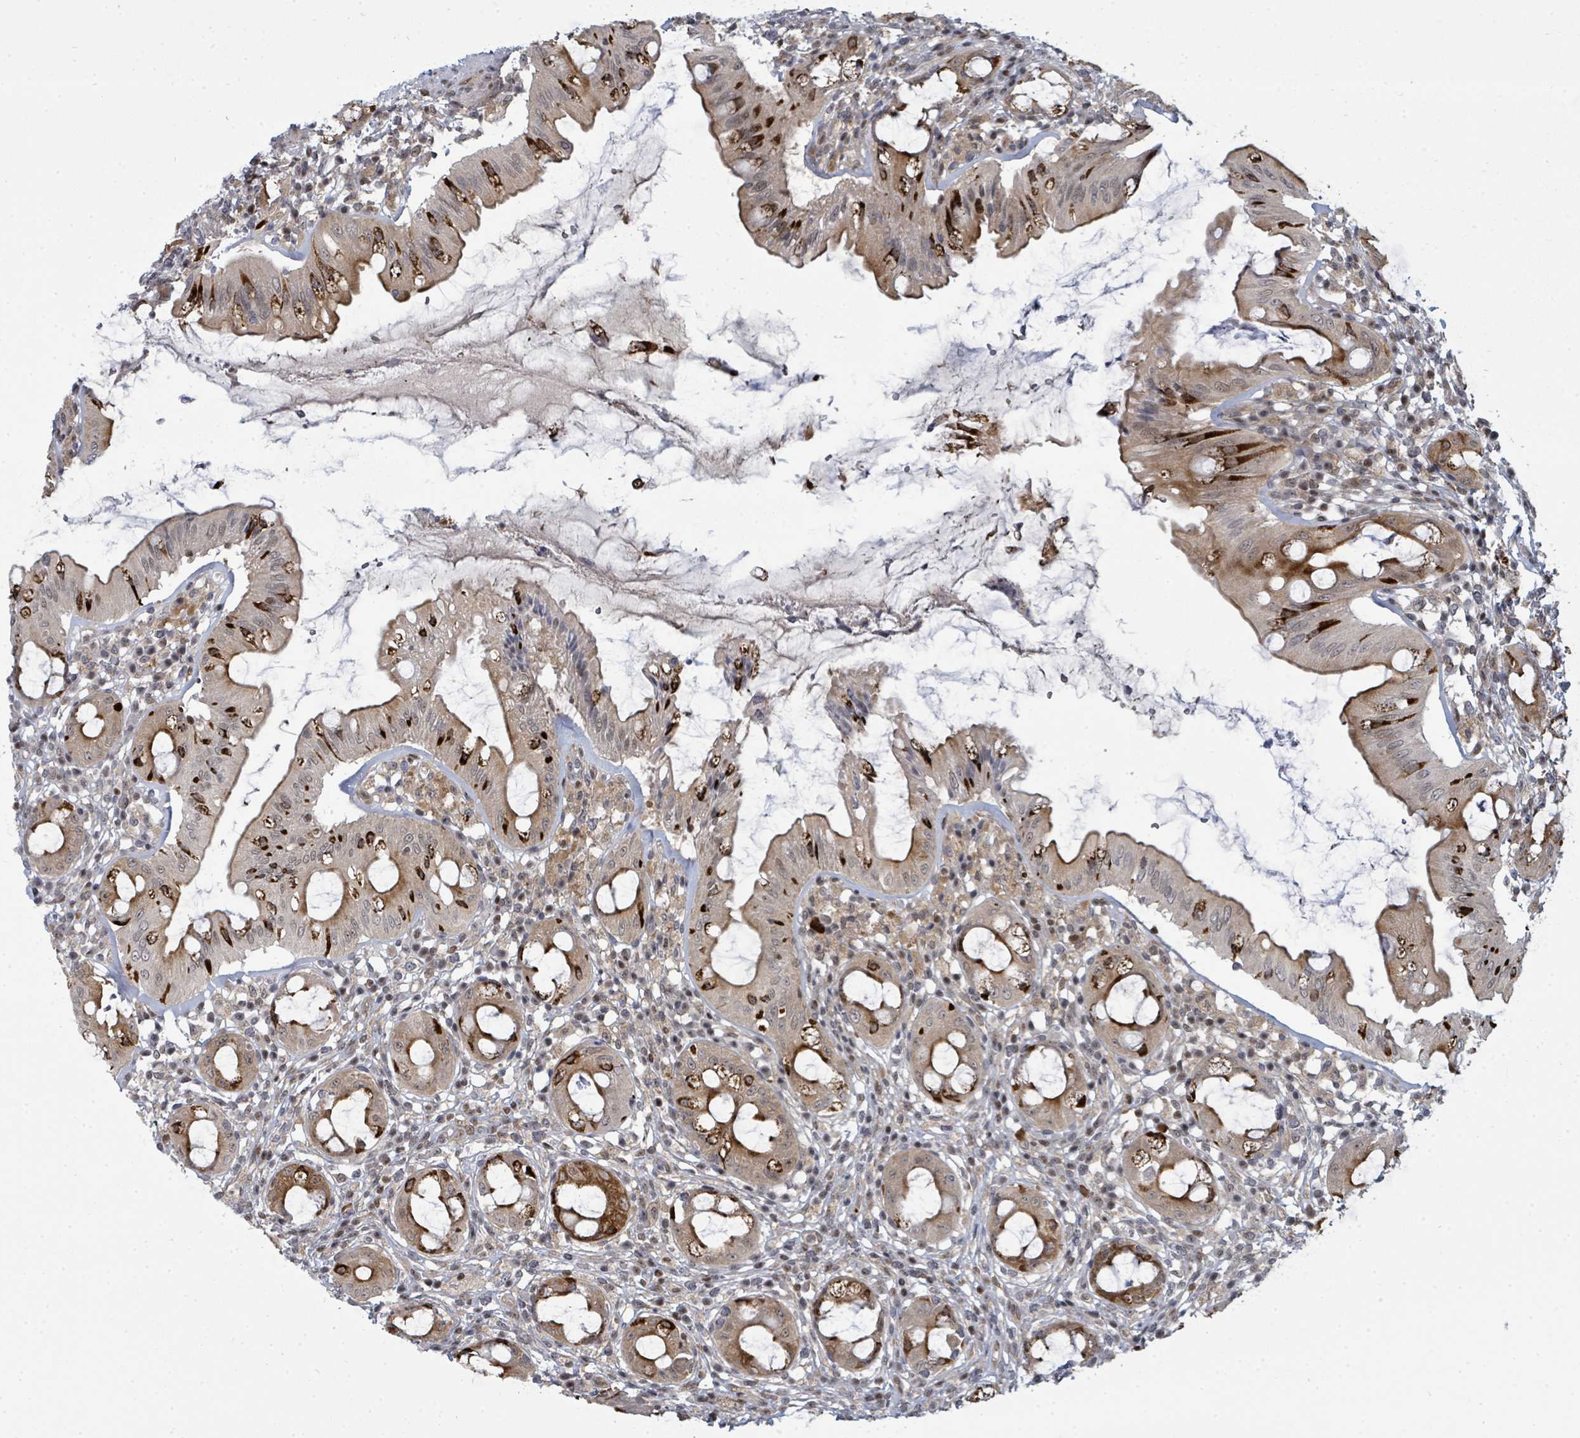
{"staining": {"intensity": "strong", "quantity": "25%-75%", "location": "cytoplasmic/membranous"}, "tissue": "rectum", "cell_type": "Glandular cells", "image_type": "normal", "snomed": [{"axis": "morphology", "description": "Normal tissue, NOS"}, {"axis": "topography", "description": "Rectum"}], "caption": "Protein staining of unremarkable rectum shows strong cytoplasmic/membranous staining in approximately 25%-75% of glandular cells.", "gene": "PSMG2", "patient": {"sex": "female", "age": 57}}